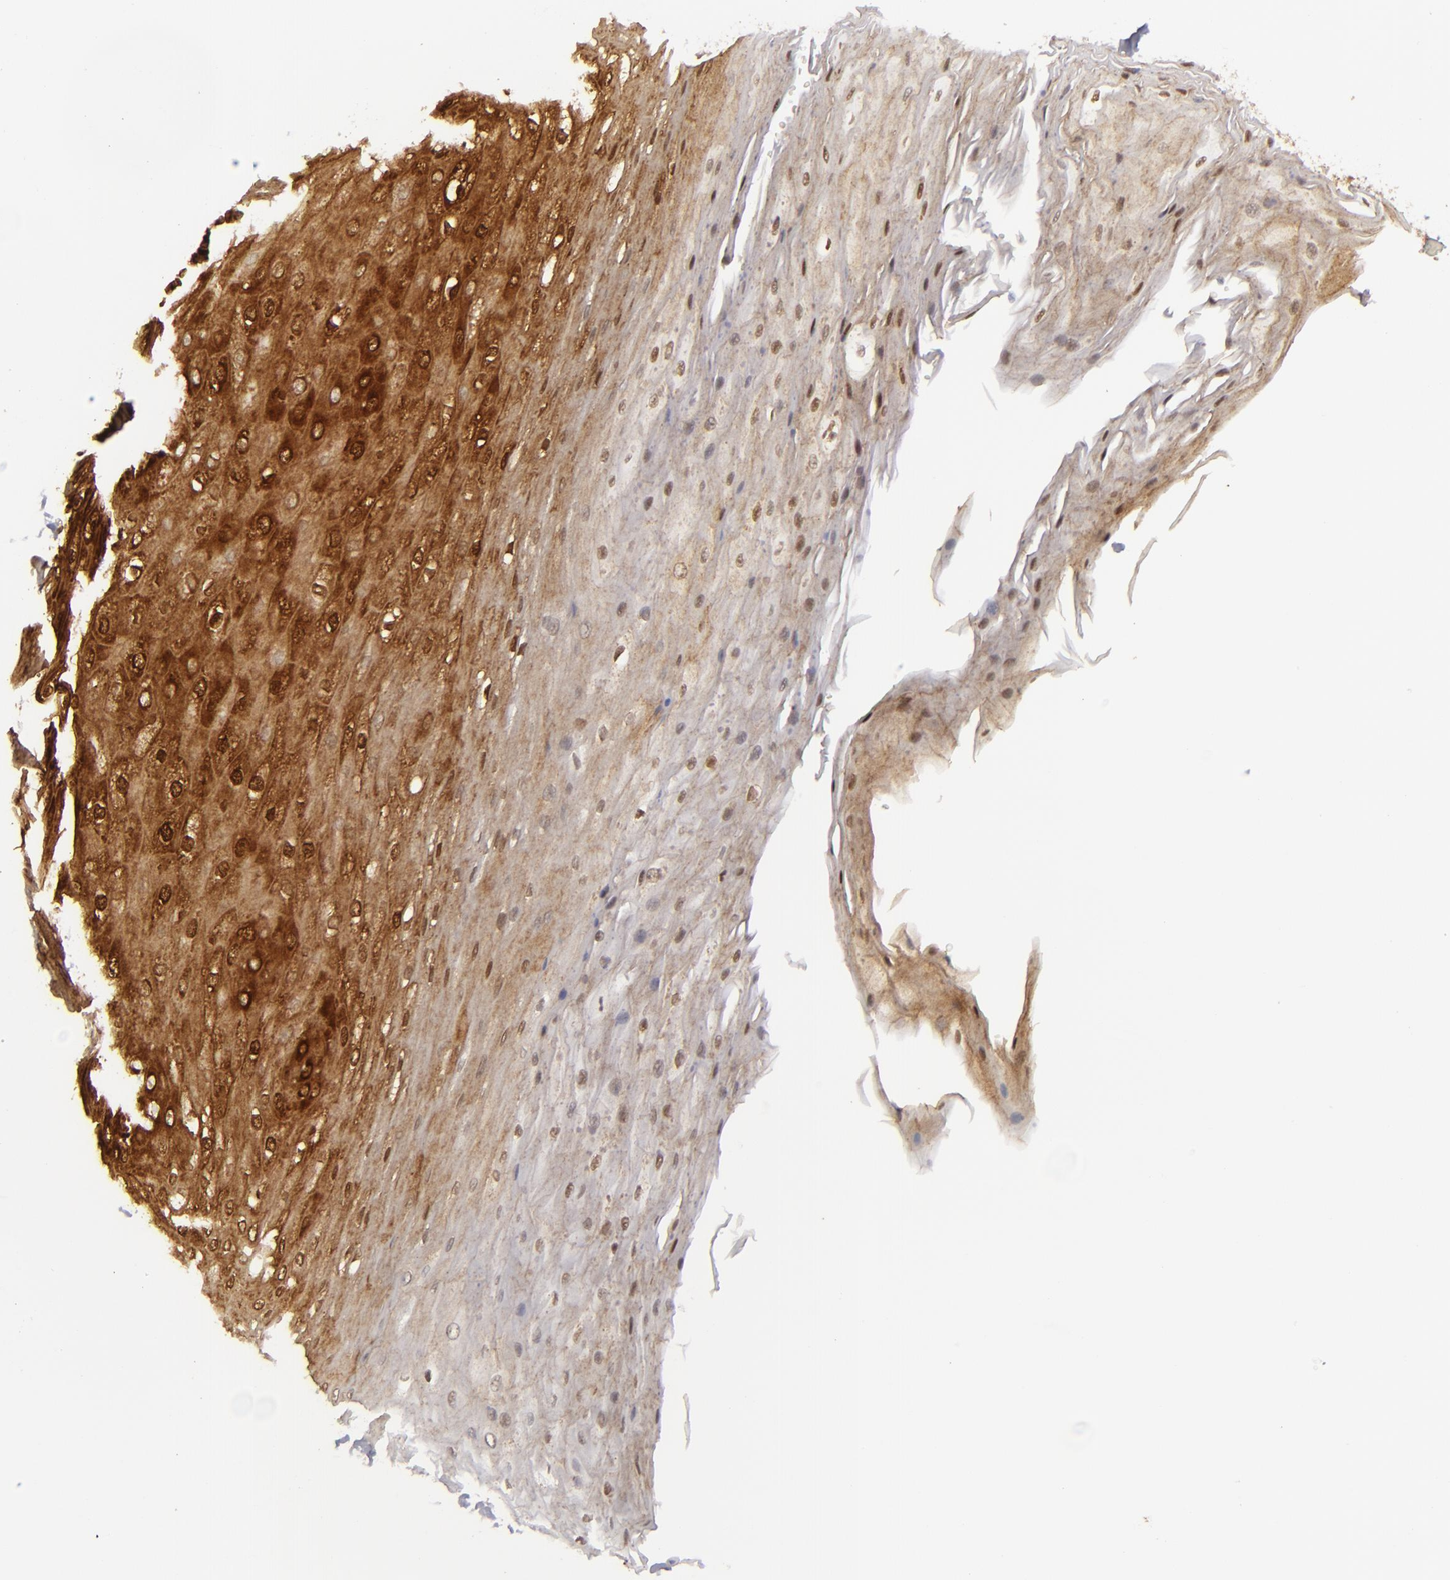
{"staining": {"intensity": "strong", "quantity": "25%-75%", "location": "cytoplasmic/membranous"}, "tissue": "esophagus", "cell_type": "Squamous epithelial cells", "image_type": "normal", "snomed": [{"axis": "morphology", "description": "Normal tissue, NOS"}, {"axis": "topography", "description": "Esophagus"}], "caption": "Protein expression analysis of unremarkable human esophagus reveals strong cytoplasmic/membranous expression in approximately 25%-75% of squamous epithelial cells. The staining was performed using DAB (3,3'-diaminobenzidine) to visualize the protein expression in brown, while the nuclei were stained in blue with hematoxylin (Magnification: 20x).", "gene": "JUP", "patient": {"sex": "male", "age": 62}}